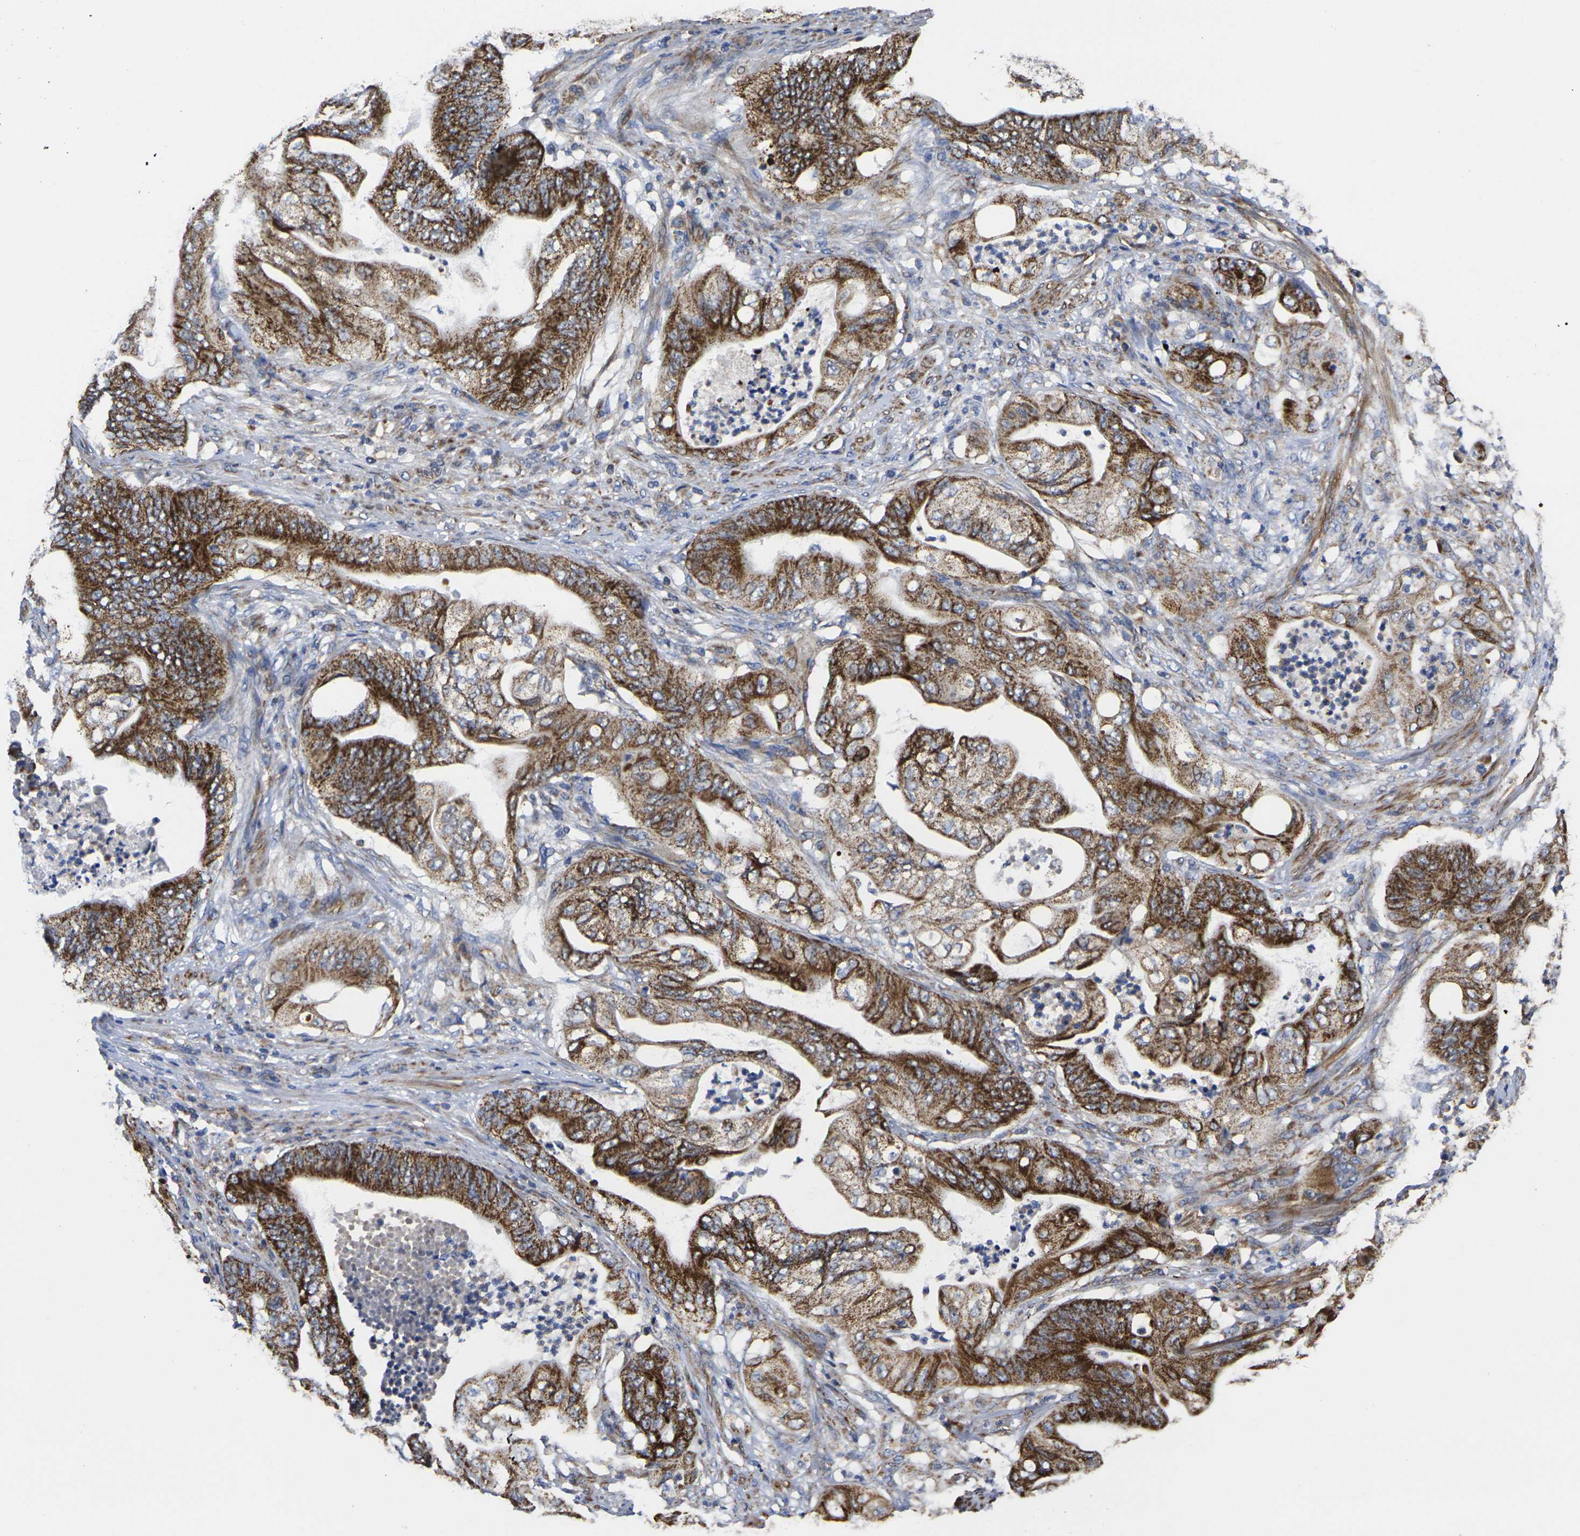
{"staining": {"intensity": "strong", "quantity": ">75%", "location": "cytoplasmic/membranous"}, "tissue": "stomach cancer", "cell_type": "Tumor cells", "image_type": "cancer", "snomed": [{"axis": "morphology", "description": "Adenocarcinoma, NOS"}, {"axis": "topography", "description": "Stomach"}], "caption": "The photomicrograph displays a brown stain indicating the presence of a protein in the cytoplasmic/membranous of tumor cells in adenocarcinoma (stomach).", "gene": "P2RY11", "patient": {"sex": "female", "age": 73}}